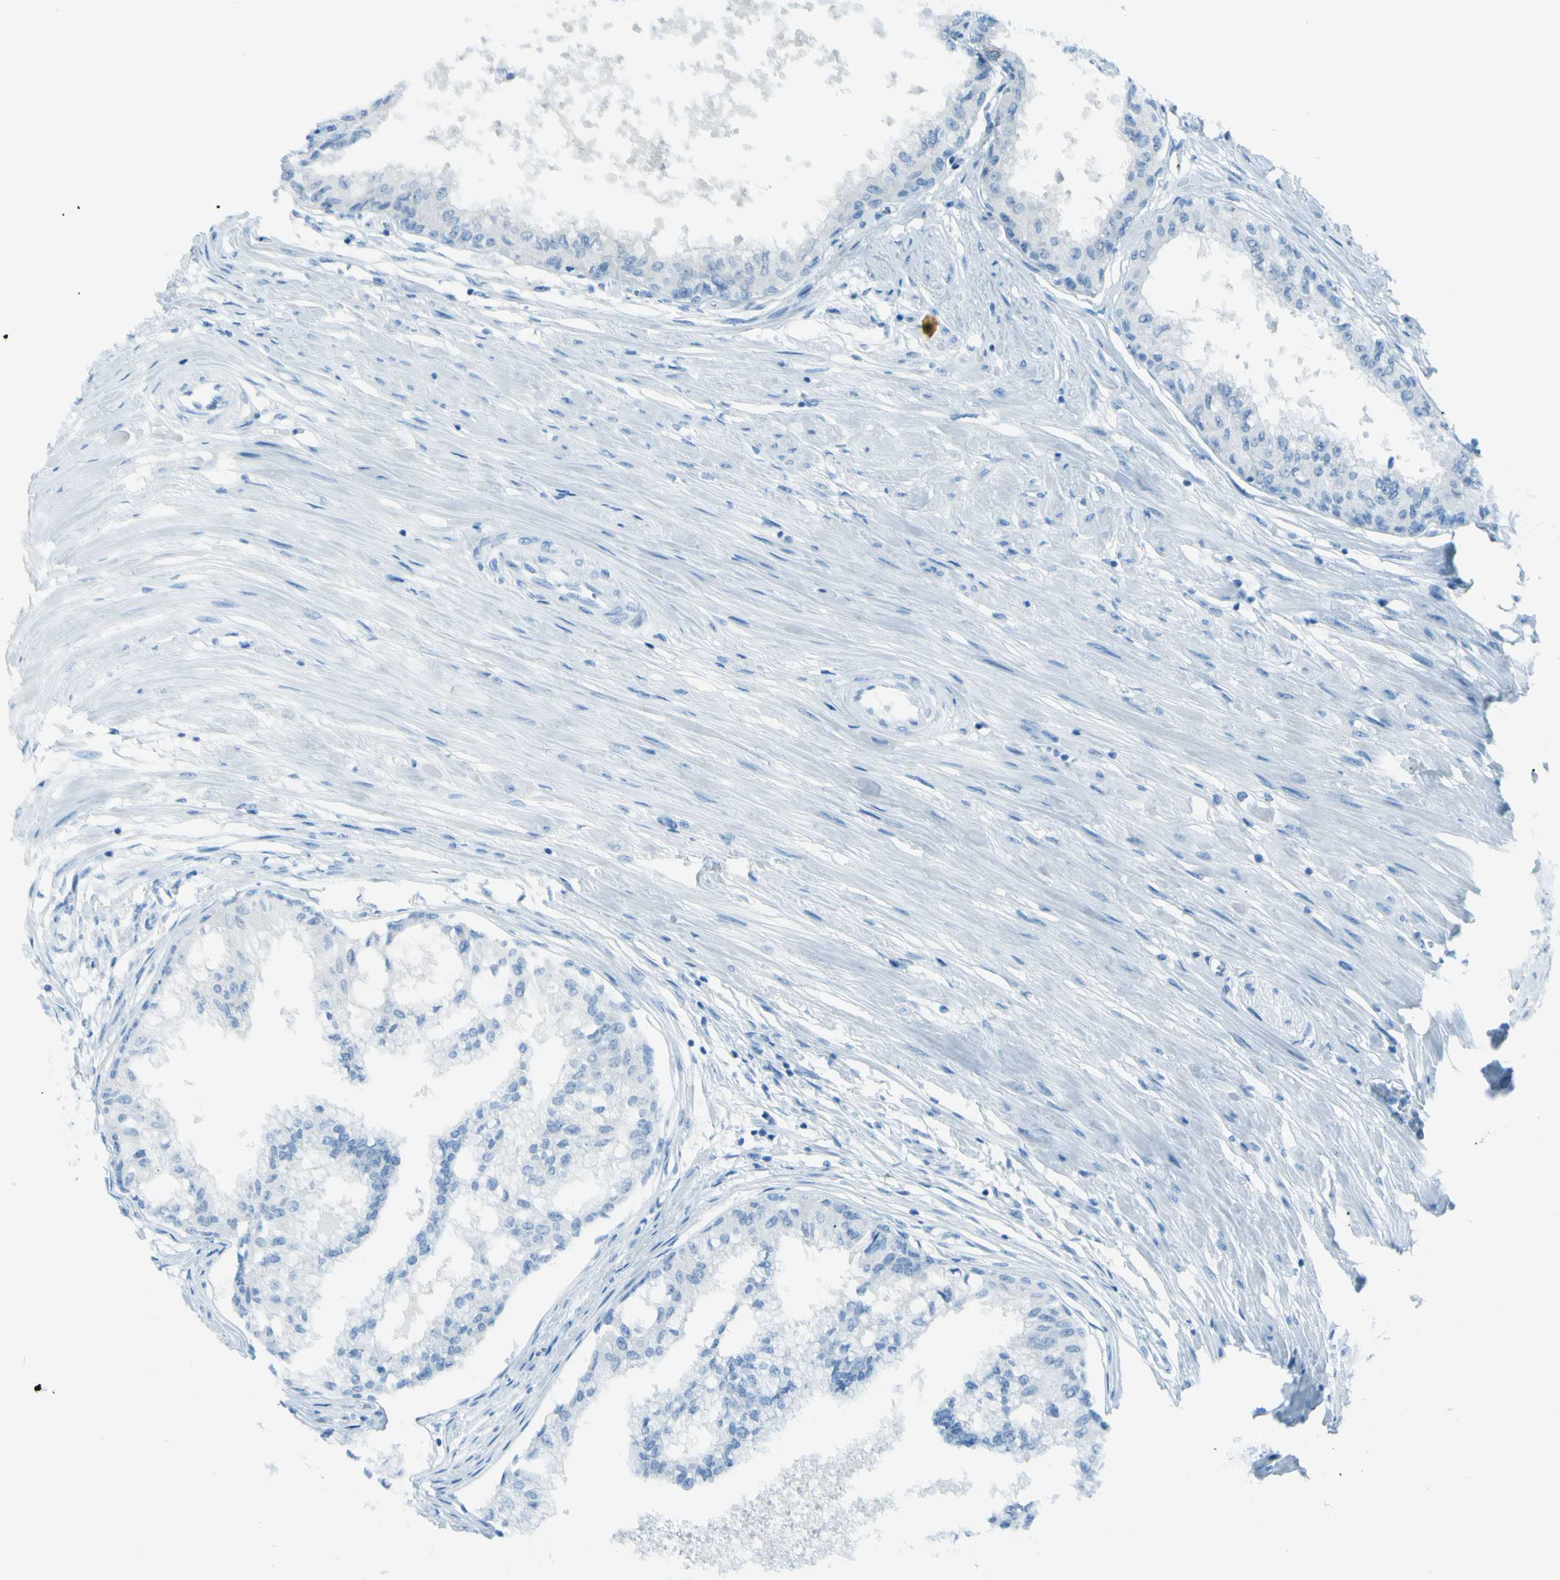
{"staining": {"intensity": "strong", "quantity": "<25%", "location": "nuclear"}, "tissue": "prostate", "cell_type": "Glandular cells", "image_type": "normal", "snomed": [{"axis": "morphology", "description": "Normal tissue, NOS"}, {"axis": "topography", "description": "Prostate"}, {"axis": "topography", "description": "Seminal veicle"}], "caption": "Prostate stained for a protein shows strong nuclear positivity in glandular cells.", "gene": "AFP", "patient": {"sex": "male", "age": 60}}